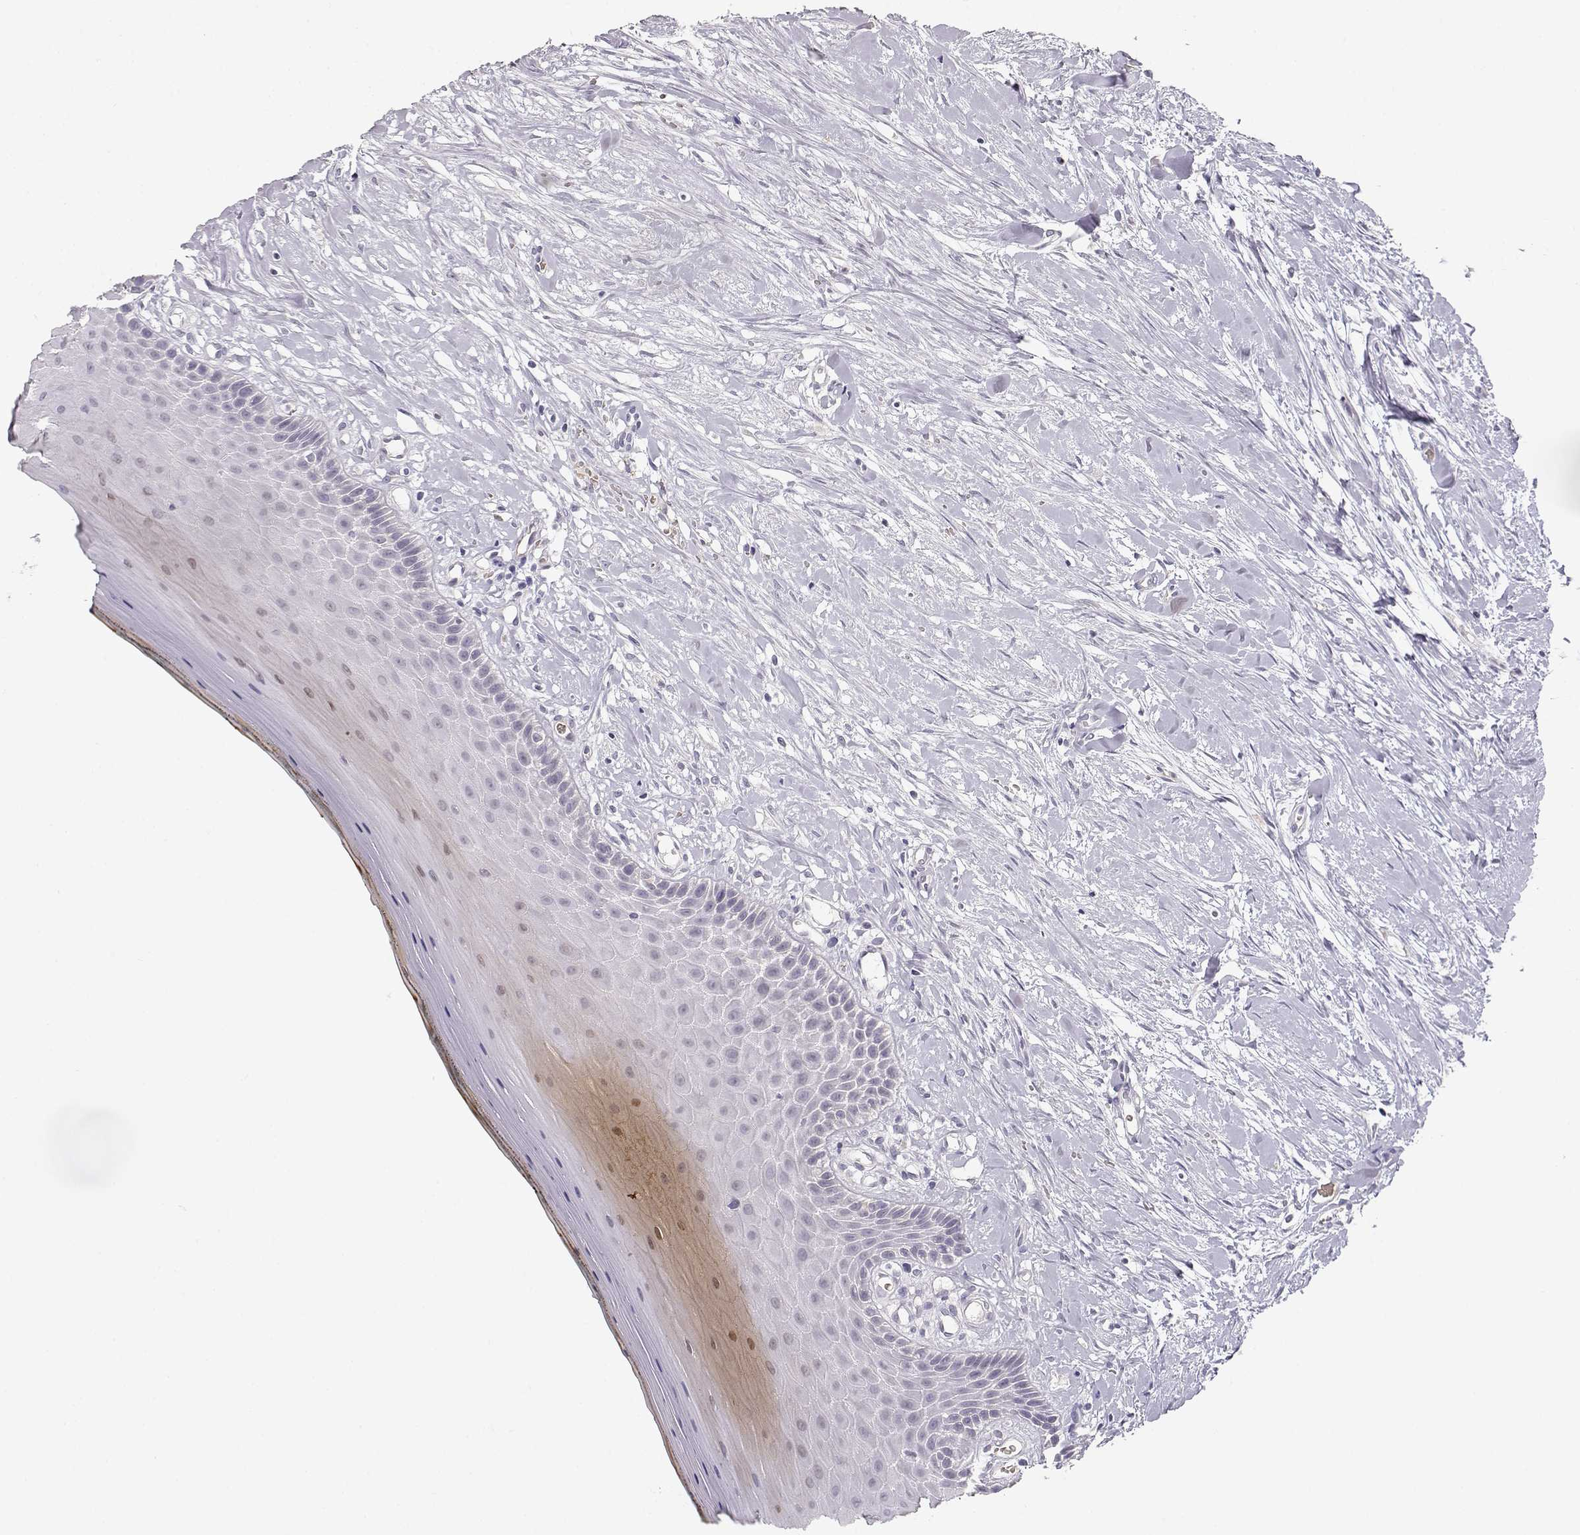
{"staining": {"intensity": "negative", "quantity": "none", "location": "none"}, "tissue": "oral mucosa", "cell_type": "Squamous epithelial cells", "image_type": "normal", "snomed": [{"axis": "morphology", "description": "Normal tissue, NOS"}, {"axis": "topography", "description": "Oral tissue"}], "caption": "DAB (3,3'-diaminobenzidine) immunohistochemical staining of normal oral mucosa demonstrates no significant positivity in squamous epithelial cells.", "gene": "TTC26", "patient": {"sex": "female", "age": 43}}